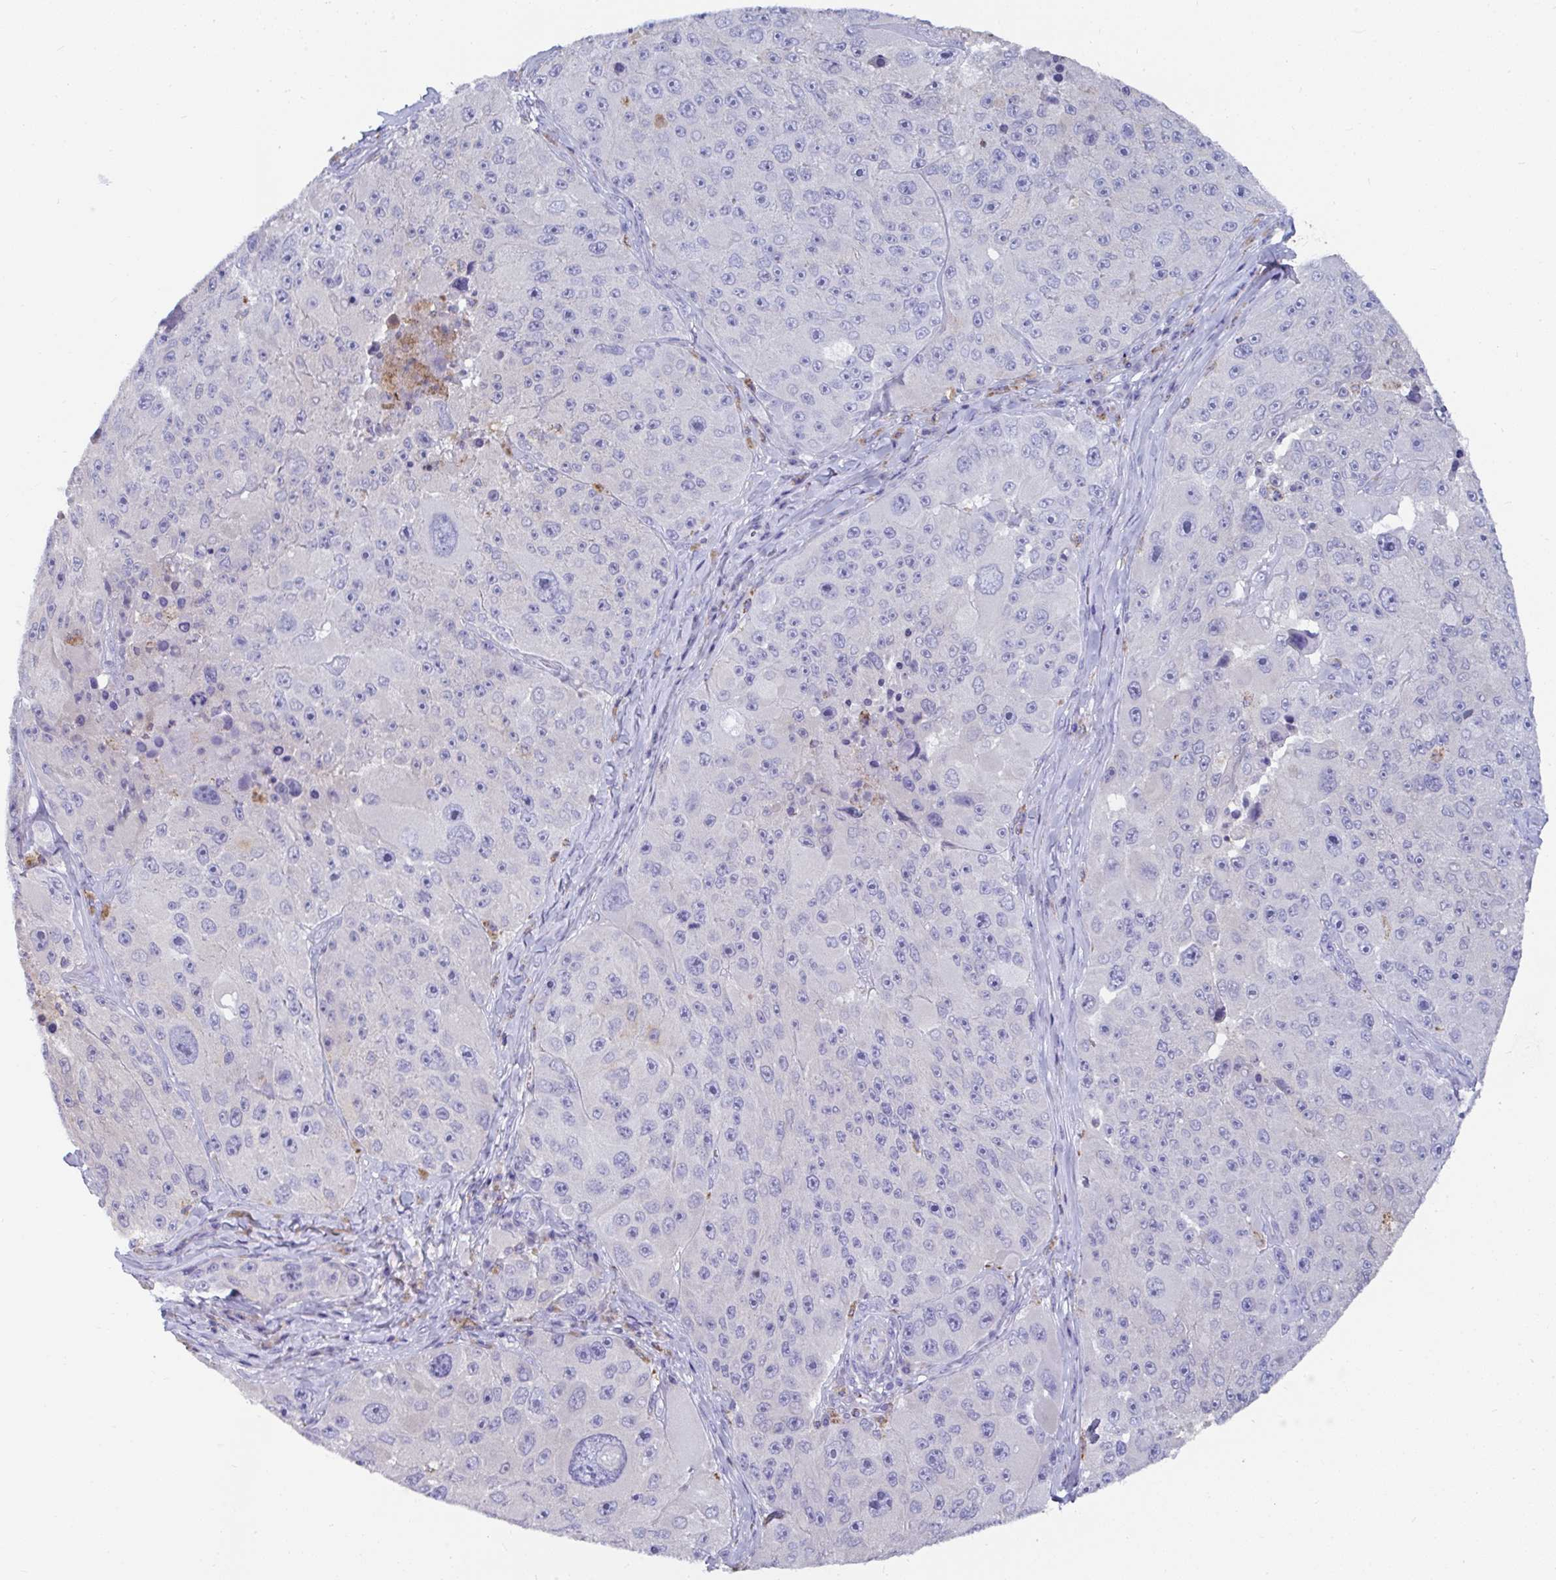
{"staining": {"intensity": "moderate", "quantity": "<25%", "location": "cytoplasmic/membranous"}, "tissue": "melanoma", "cell_type": "Tumor cells", "image_type": "cancer", "snomed": [{"axis": "morphology", "description": "Malignant melanoma, Metastatic site"}, {"axis": "topography", "description": "Lymph node"}], "caption": "A histopathology image of malignant melanoma (metastatic site) stained for a protein exhibits moderate cytoplasmic/membranous brown staining in tumor cells.", "gene": "MGAM2", "patient": {"sex": "male", "age": 62}}